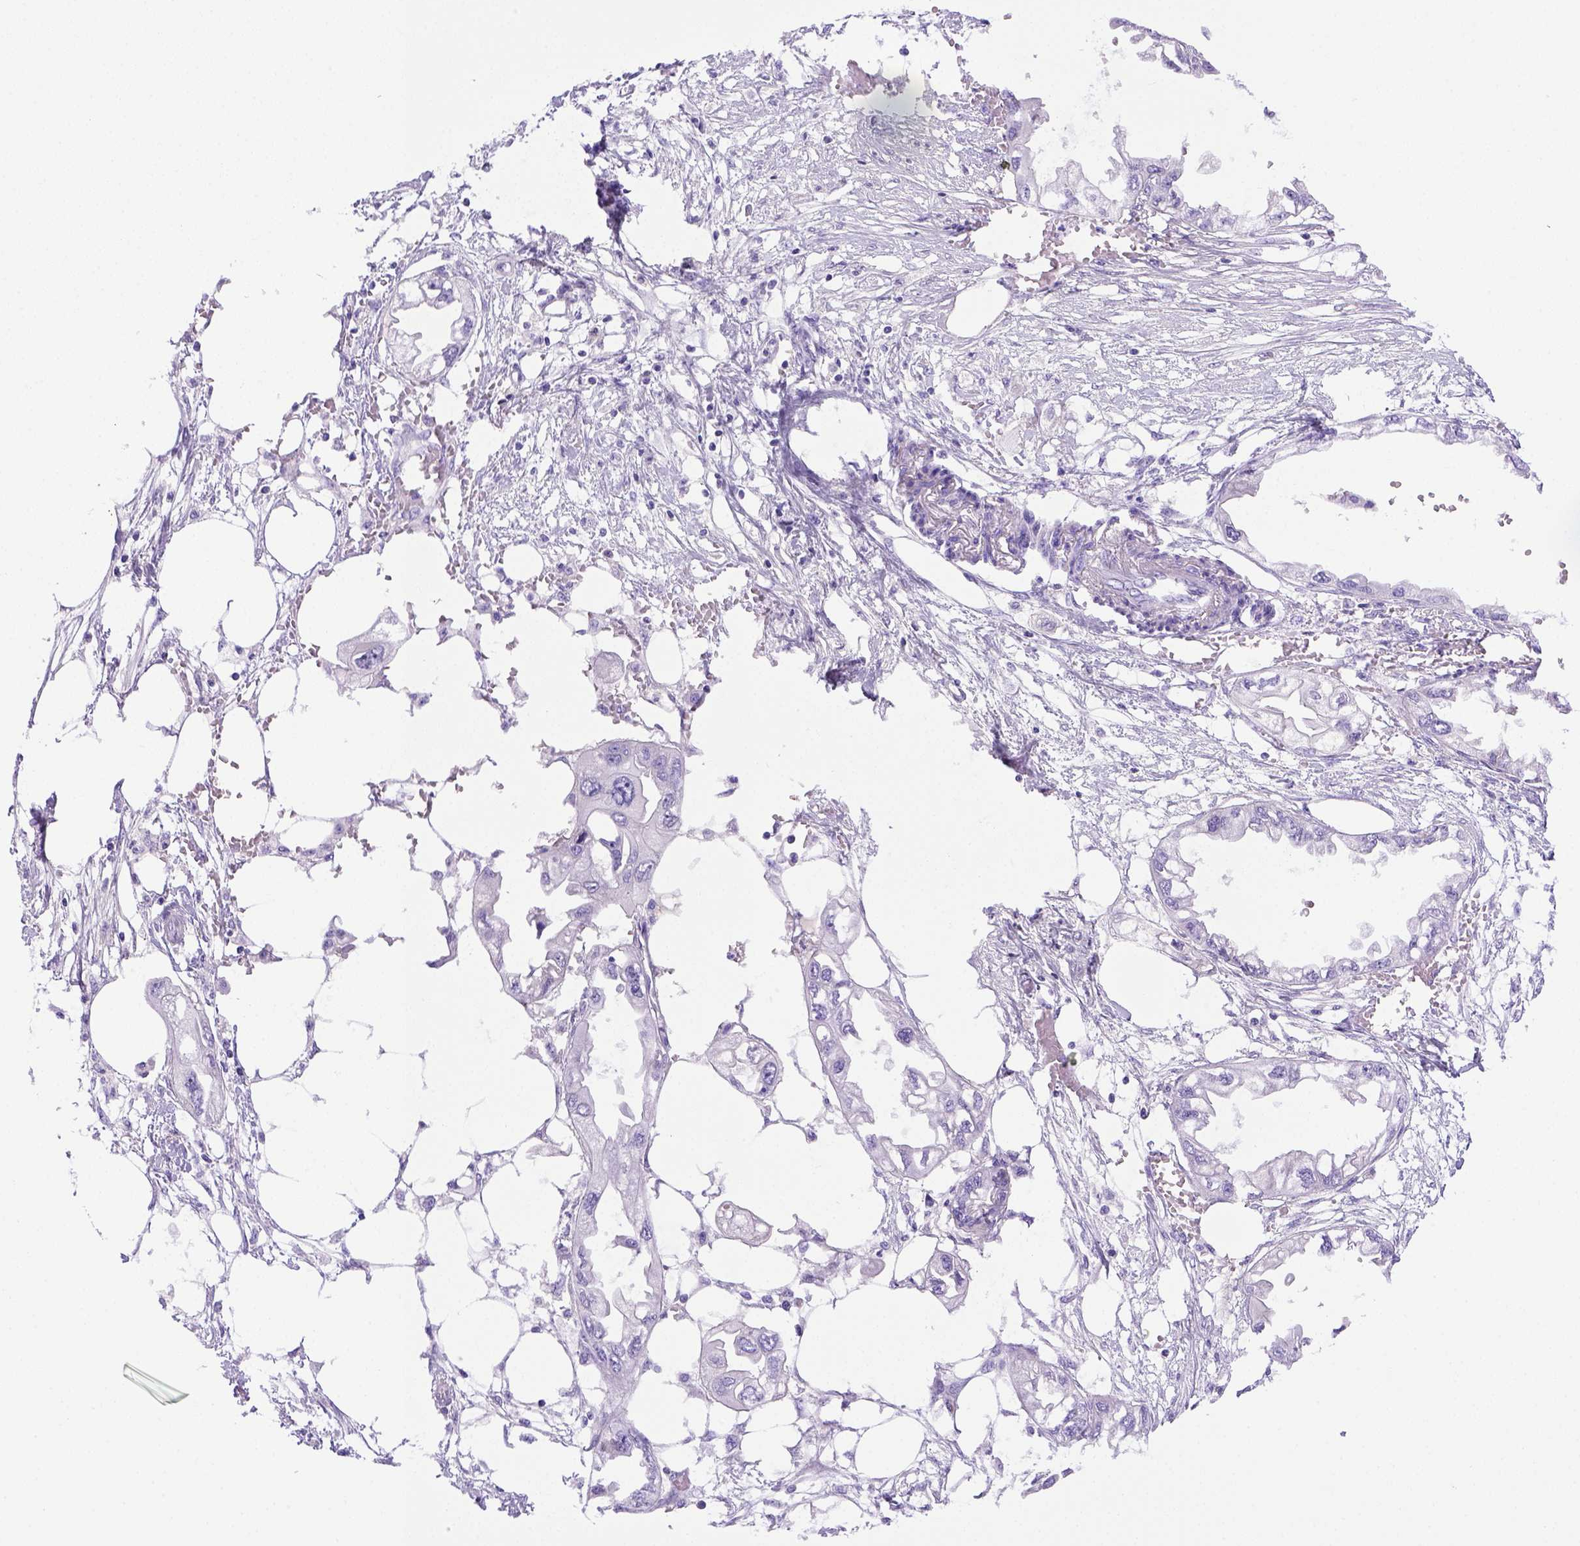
{"staining": {"intensity": "negative", "quantity": "none", "location": "none"}, "tissue": "endometrial cancer", "cell_type": "Tumor cells", "image_type": "cancer", "snomed": [{"axis": "morphology", "description": "Adenocarcinoma, NOS"}, {"axis": "morphology", "description": "Adenocarcinoma, metastatic, NOS"}, {"axis": "topography", "description": "Adipose tissue"}, {"axis": "topography", "description": "Endometrium"}], "caption": "Human endometrial cancer (adenocarcinoma) stained for a protein using immunohistochemistry (IHC) exhibits no staining in tumor cells.", "gene": "ITIH4", "patient": {"sex": "female", "age": 67}}